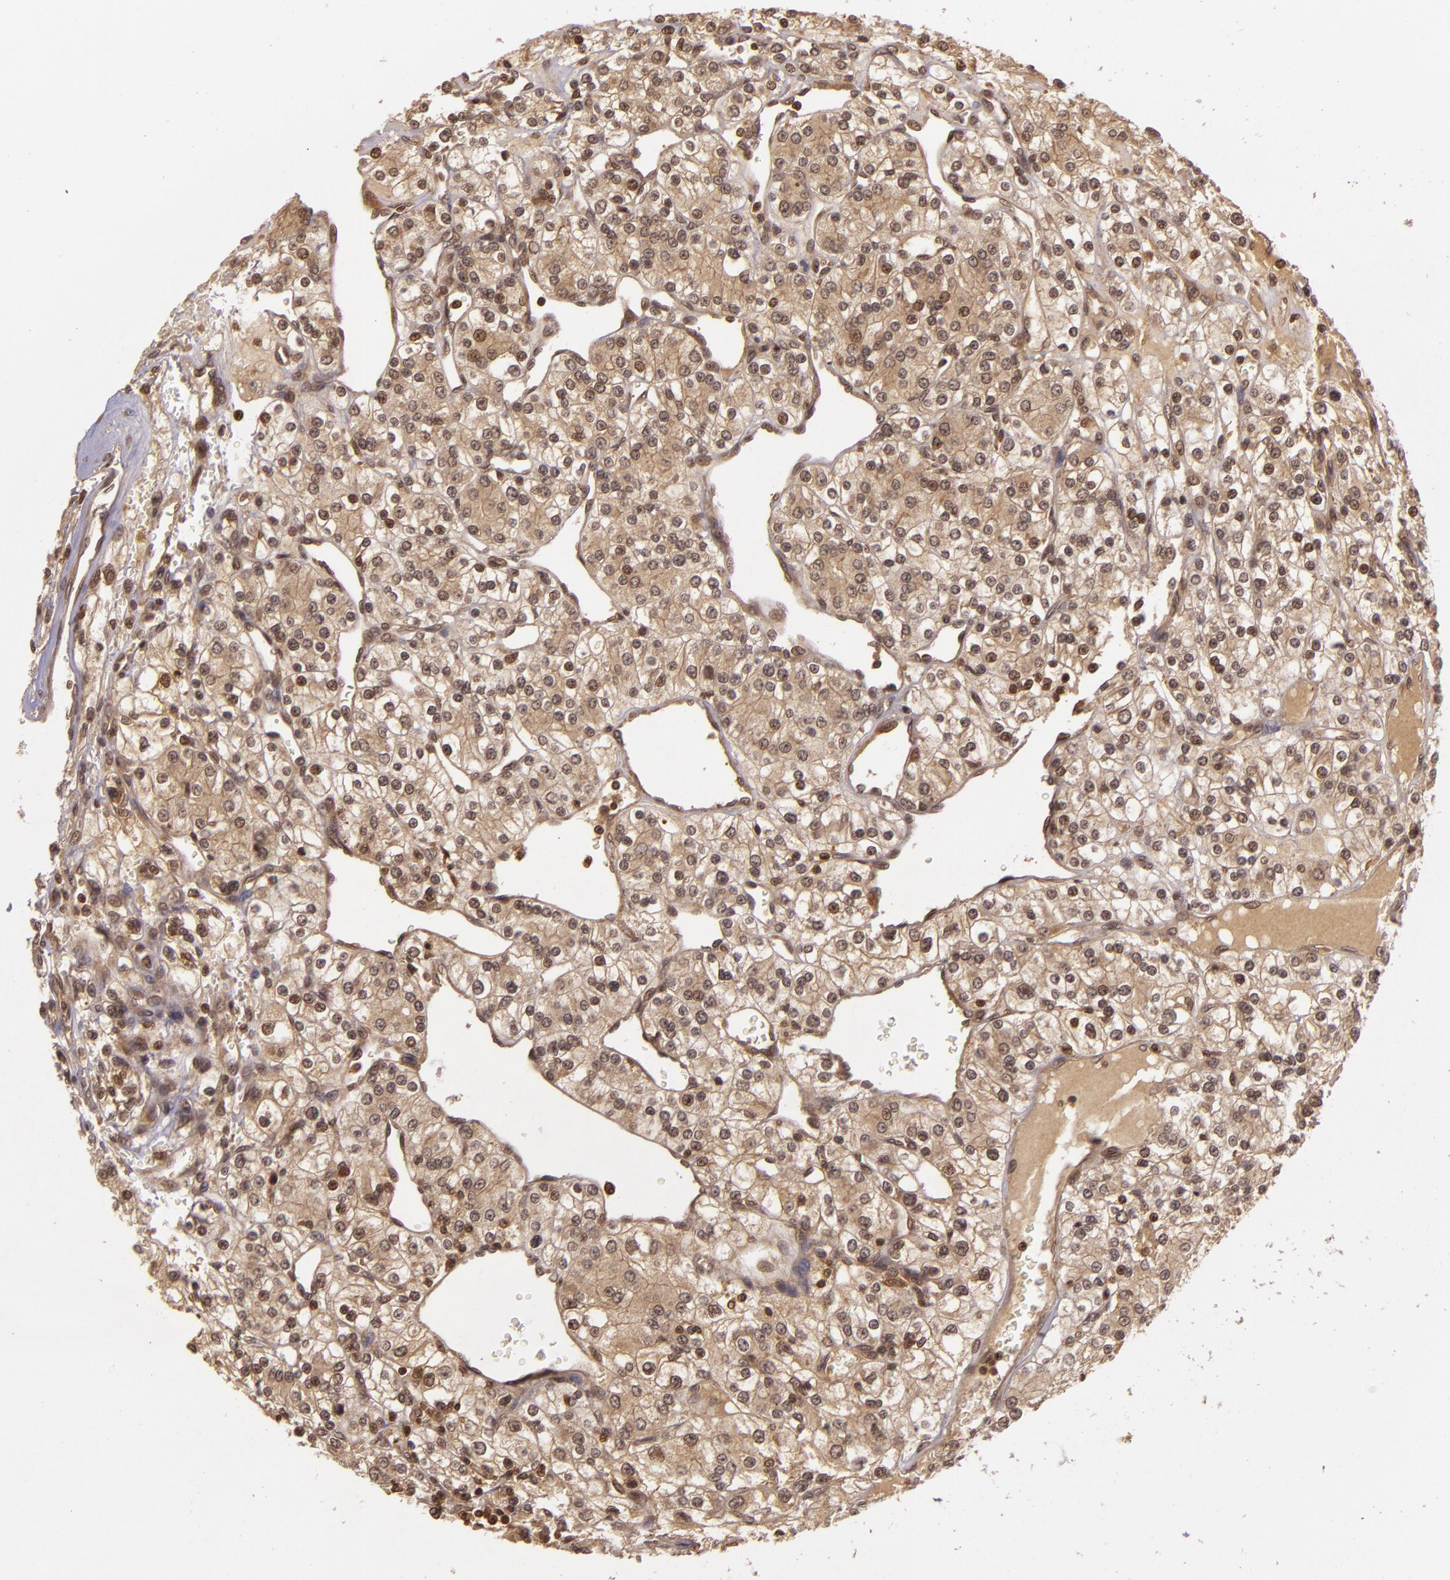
{"staining": {"intensity": "moderate", "quantity": "25%-75%", "location": "cytoplasmic/membranous,nuclear"}, "tissue": "renal cancer", "cell_type": "Tumor cells", "image_type": "cancer", "snomed": [{"axis": "morphology", "description": "Adenocarcinoma, NOS"}, {"axis": "topography", "description": "Kidney"}], "caption": "Renal cancer (adenocarcinoma) stained with a brown dye displays moderate cytoplasmic/membranous and nuclear positive expression in about 25%-75% of tumor cells.", "gene": "TXNRD2", "patient": {"sex": "female", "age": 62}}